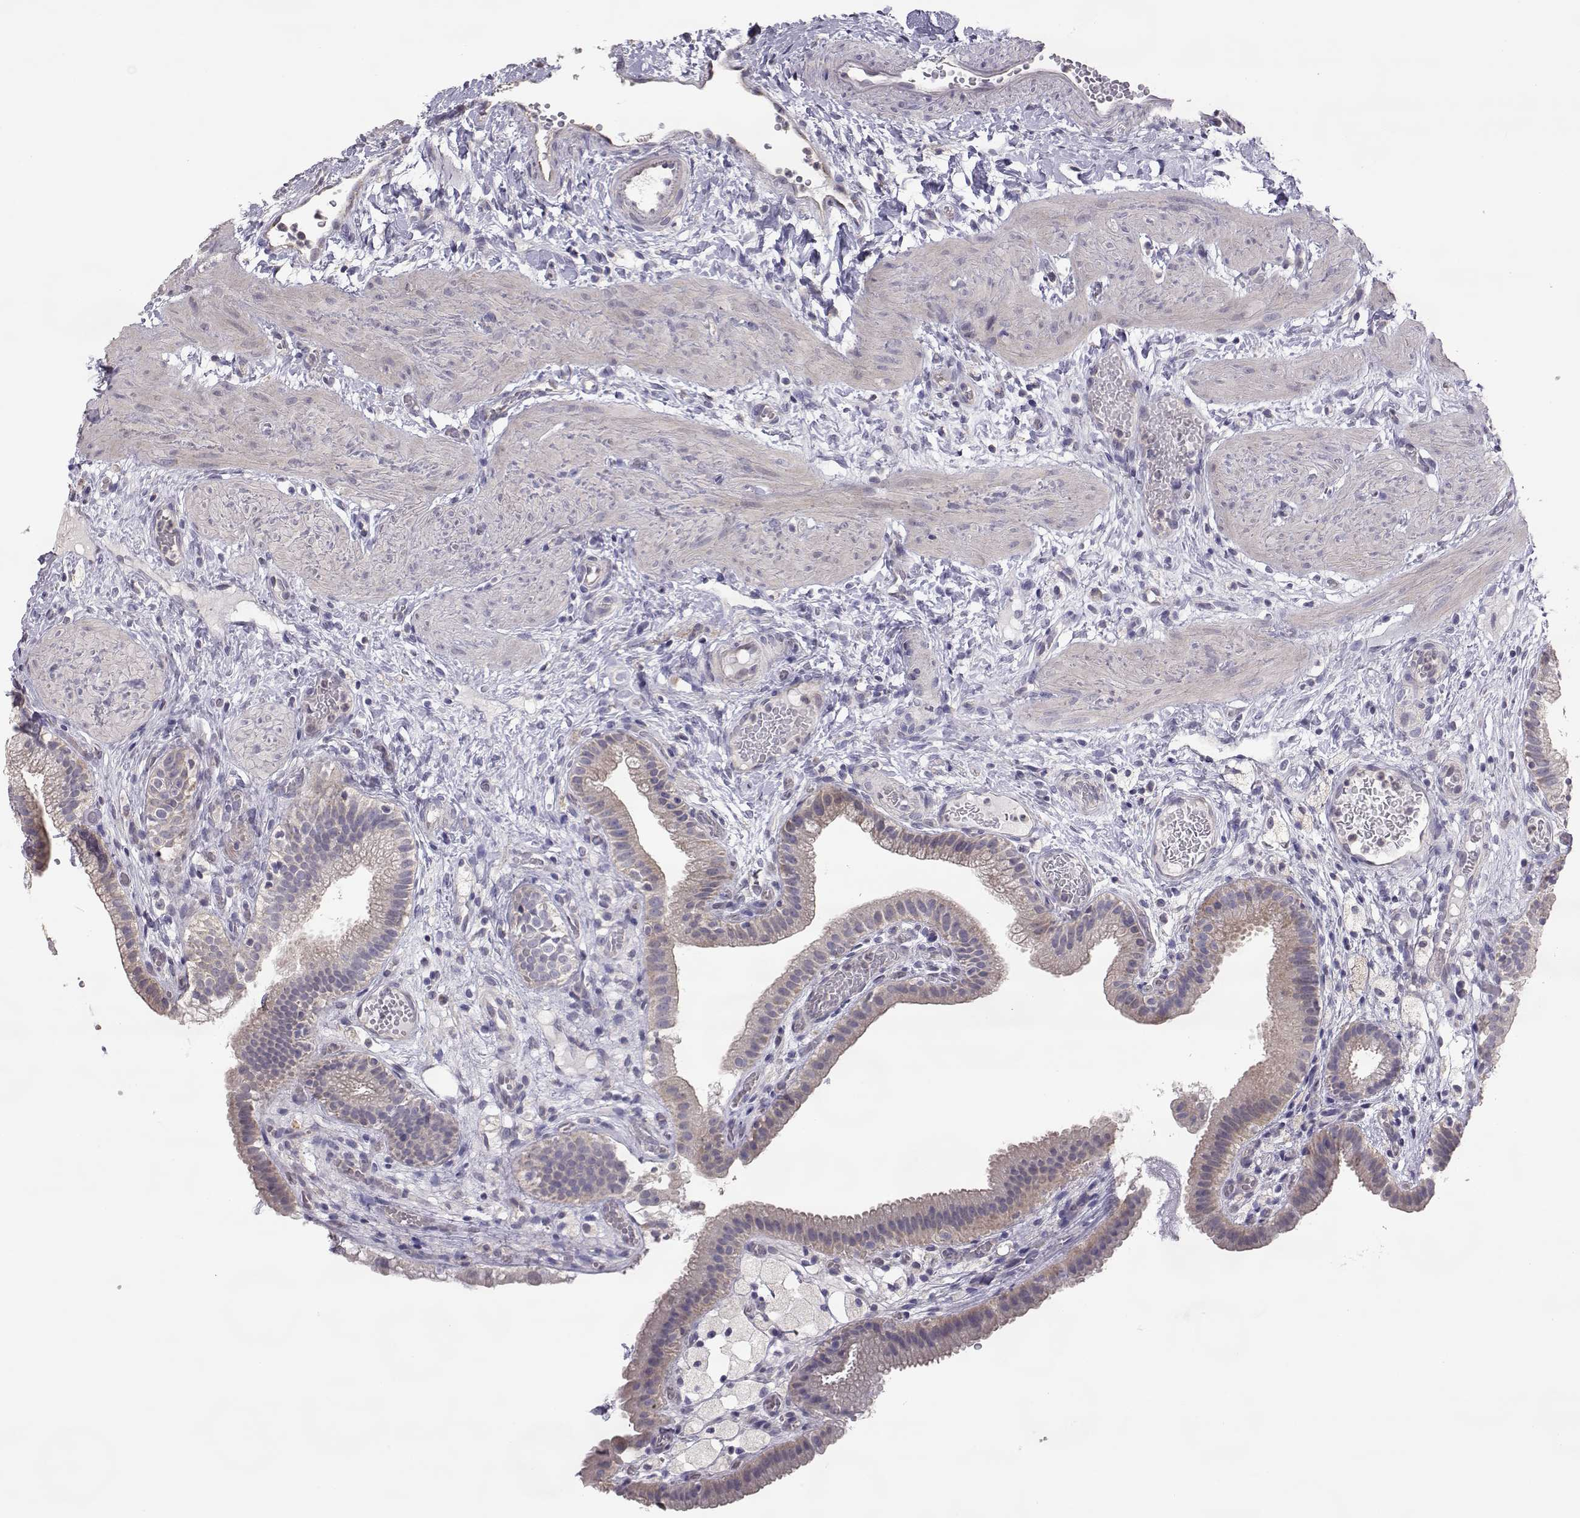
{"staining": {"intensity": "weak", "quantity": ">75%", "location": "cytoplasmic/membranous"}, "tissue": "gallbladder", "cell_type": "Glandular cells", "image_type": "normal", "snomed": [{"axis": "morphology", "description": "Normal tissue, NOS"}, {"axis": "topography", "description": "Gallbladder"}], "caption": "Normal gallbladder was stained to show a protein in brown. There is low levels of weak cytoplasmic/membranous staining in approximately >75% of glandular cells. (Stains: DAB in brown, nuclei in blue, Microscopy: brightfield microscopy at high magnification).", "gene": "NCAM2", "patient": {"sex": "female", "age": 24}}